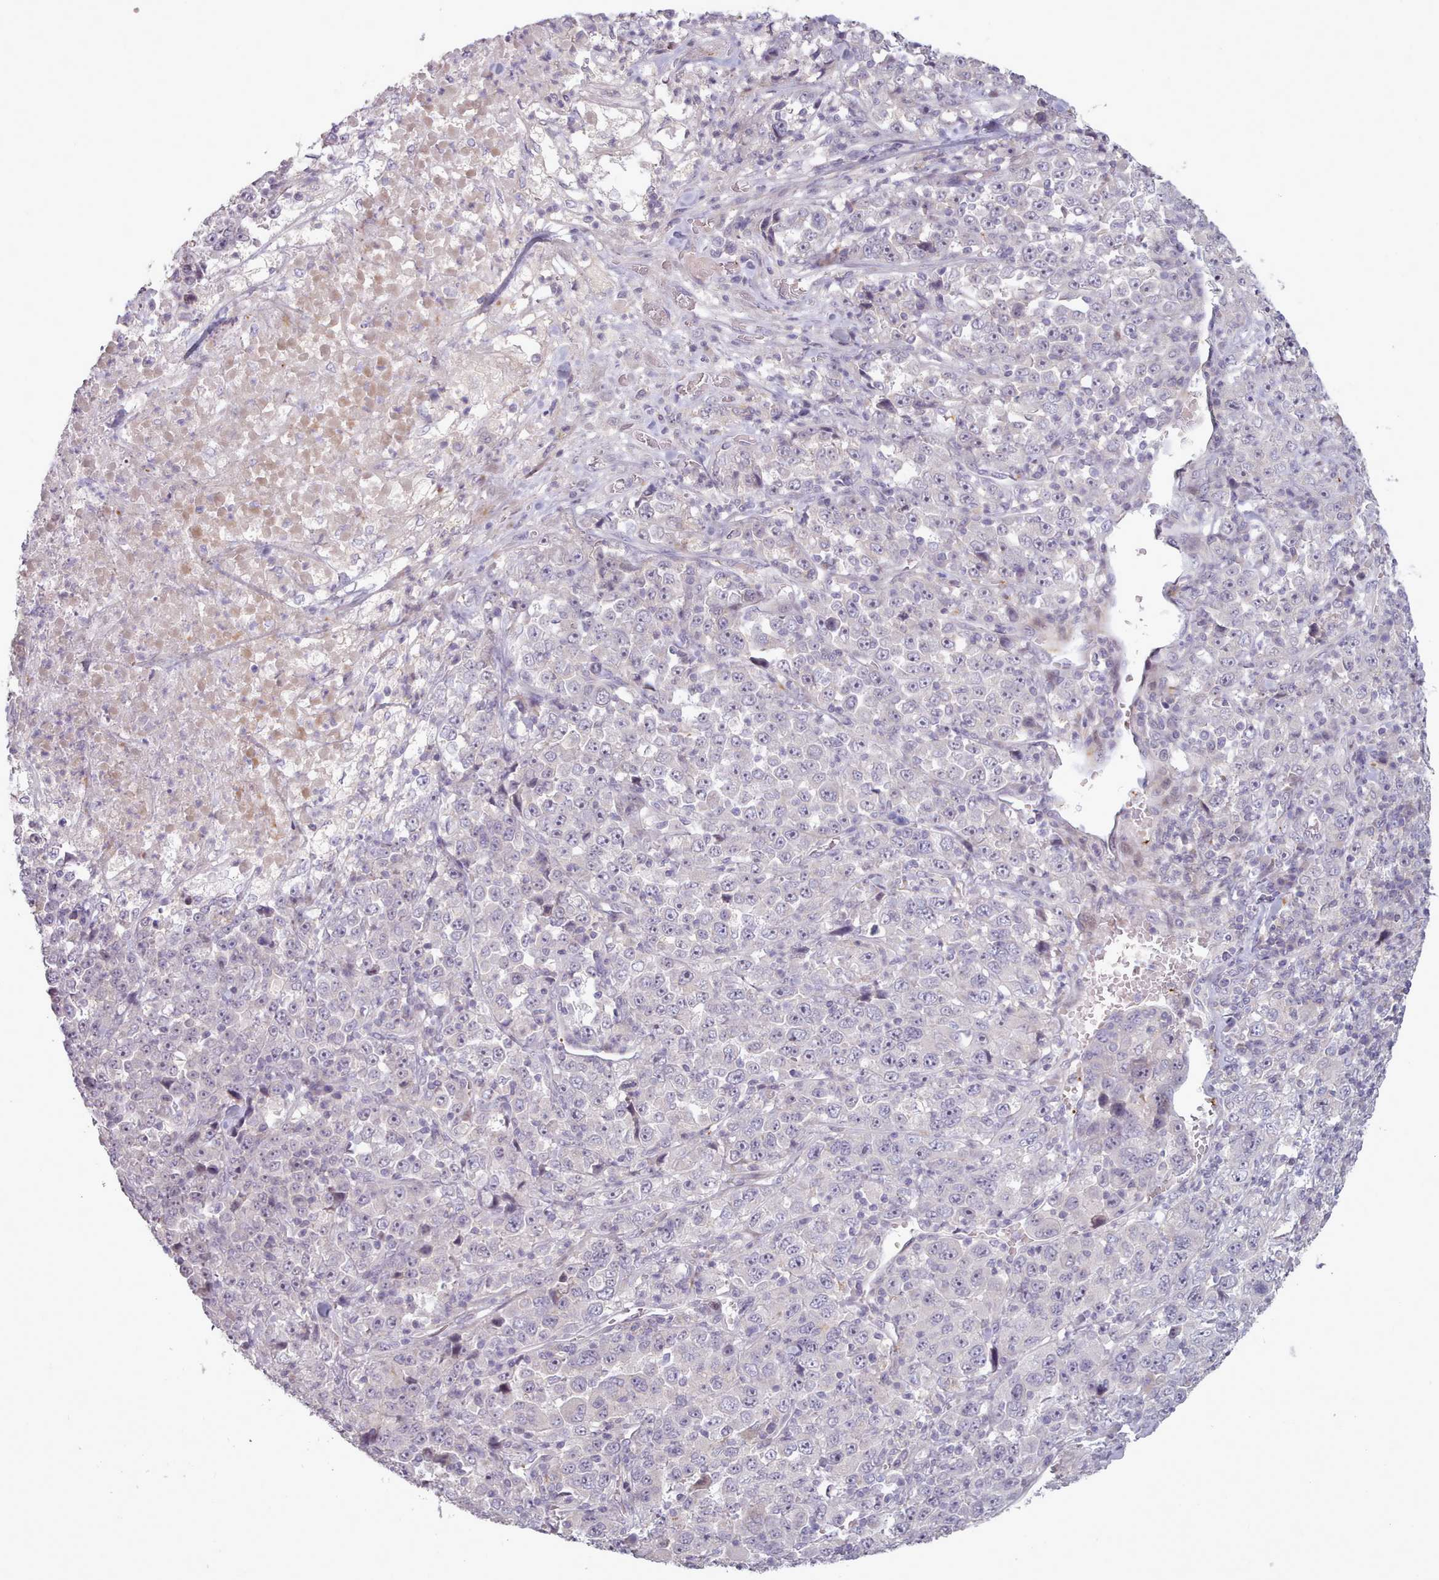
{"staining": {"intensity": "negative", "quantity": "none", "location": "none"}, "tissue": "stomach cancer", "cell_type": "Tumor cells", "image_type": "cancer", "snomed": [{"axis": "morphology", "description": "Normal tissue, NOS"}, {"axis": "morphology", "description": "Adenocarcinoma, NOS"}, {"axis": "topography", "description": "Stomach, upper"}, {"axis": "topography", "description": "Stomach"}], "caption": "An immunohistochemistry (IHC) micrograph of stomach adenocarcinoma is shown. There is no staining in tumor cells of stomach adenocarcinoma.", "gene": "LEFTY2", "patient": {"sex": "male", "age": 59}}